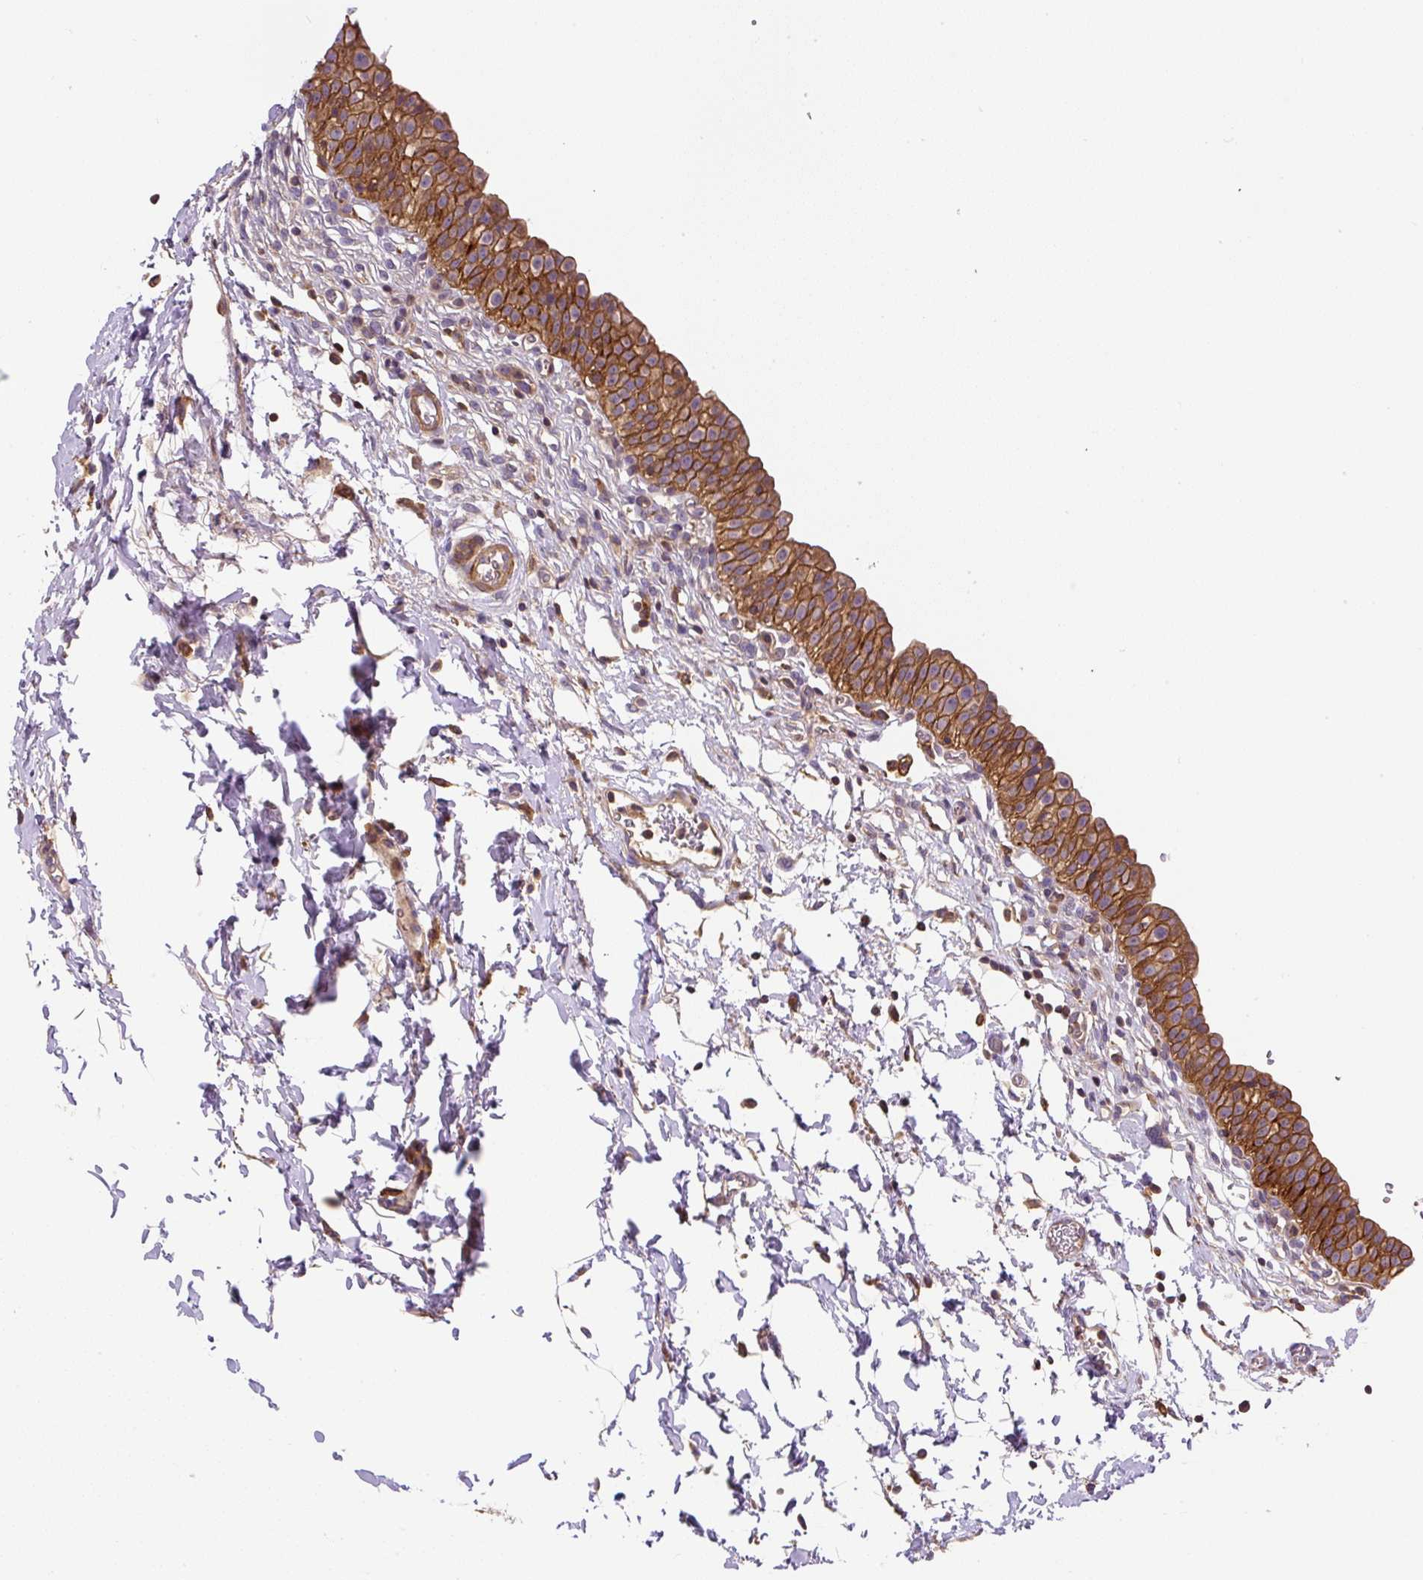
{"staining": {"intensity": "strong", "quantity": ">75%", "location": "cytoplasmic/membranous"}, "tissue": "urinary bladder", "cell_type": "Urothelial cells", "image_type": "normal", "snomed": [{"axis": "morphology", "description": "Normal tissue, NOS"}, {"axis": "topography", "description": "Urinary bladder"}, {"axis": "topography", "description": "Peripheral nerve tissue"}], "caption": "Immunohistochemistry (IHC) of normal human urinary bladder shows high levels of strong cytoplasmic/membranous positivity in approximately >75% of urothelial cells.", "gene": "CCDC28A", "patient": {"sex": "male", "age": 55}}